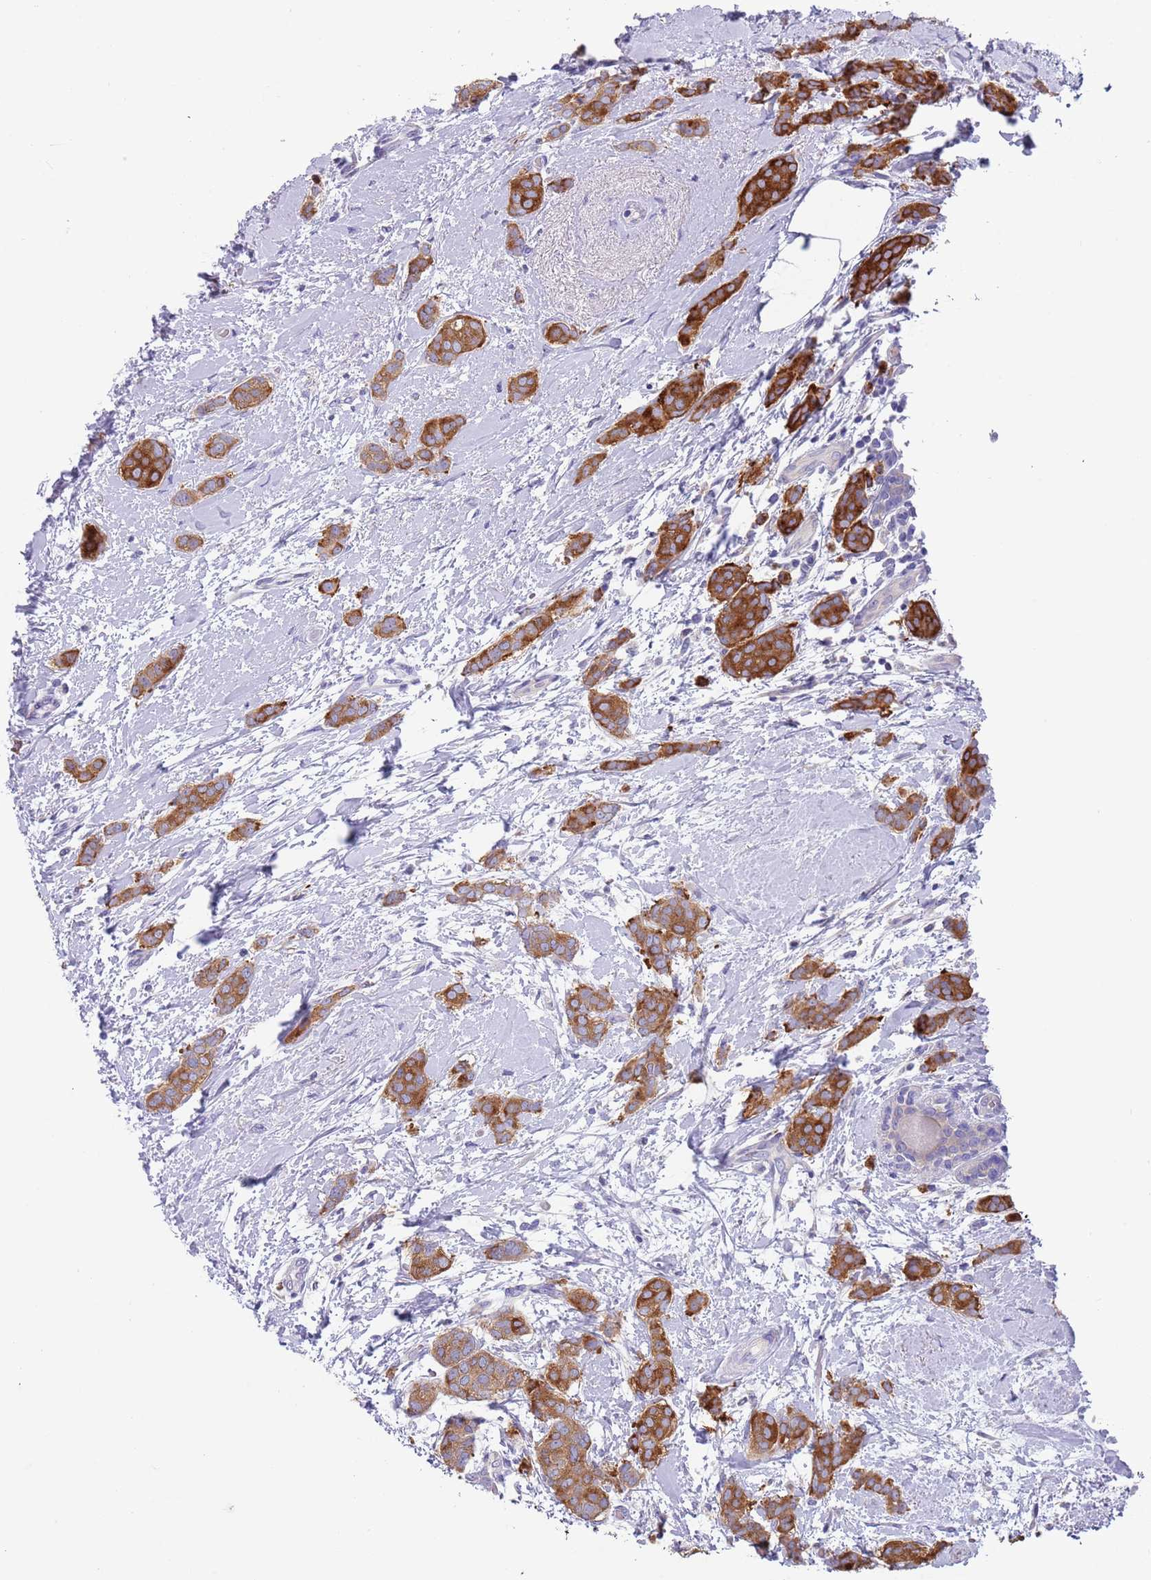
{"staining": {"intensity": "strong", "quantity": ">75%", "location": "cytoplasmic/membranous"}, "tissue": "breast cancer", "cell_type": "Tumor cells", "image_type": "cancer", "snomed": [{"axis": "morphology", "description": "Duct carcinoma"}, {"axis": "topography", "description": "Breast"}], "caption": "Immunohistochemical staining of human breast cancer demonstrates strong cytoplasmic/membranous protein staining in about >75% of tumor cells.", "gene": "TYW1", "patient": {"sex": "female", "age": 72}}